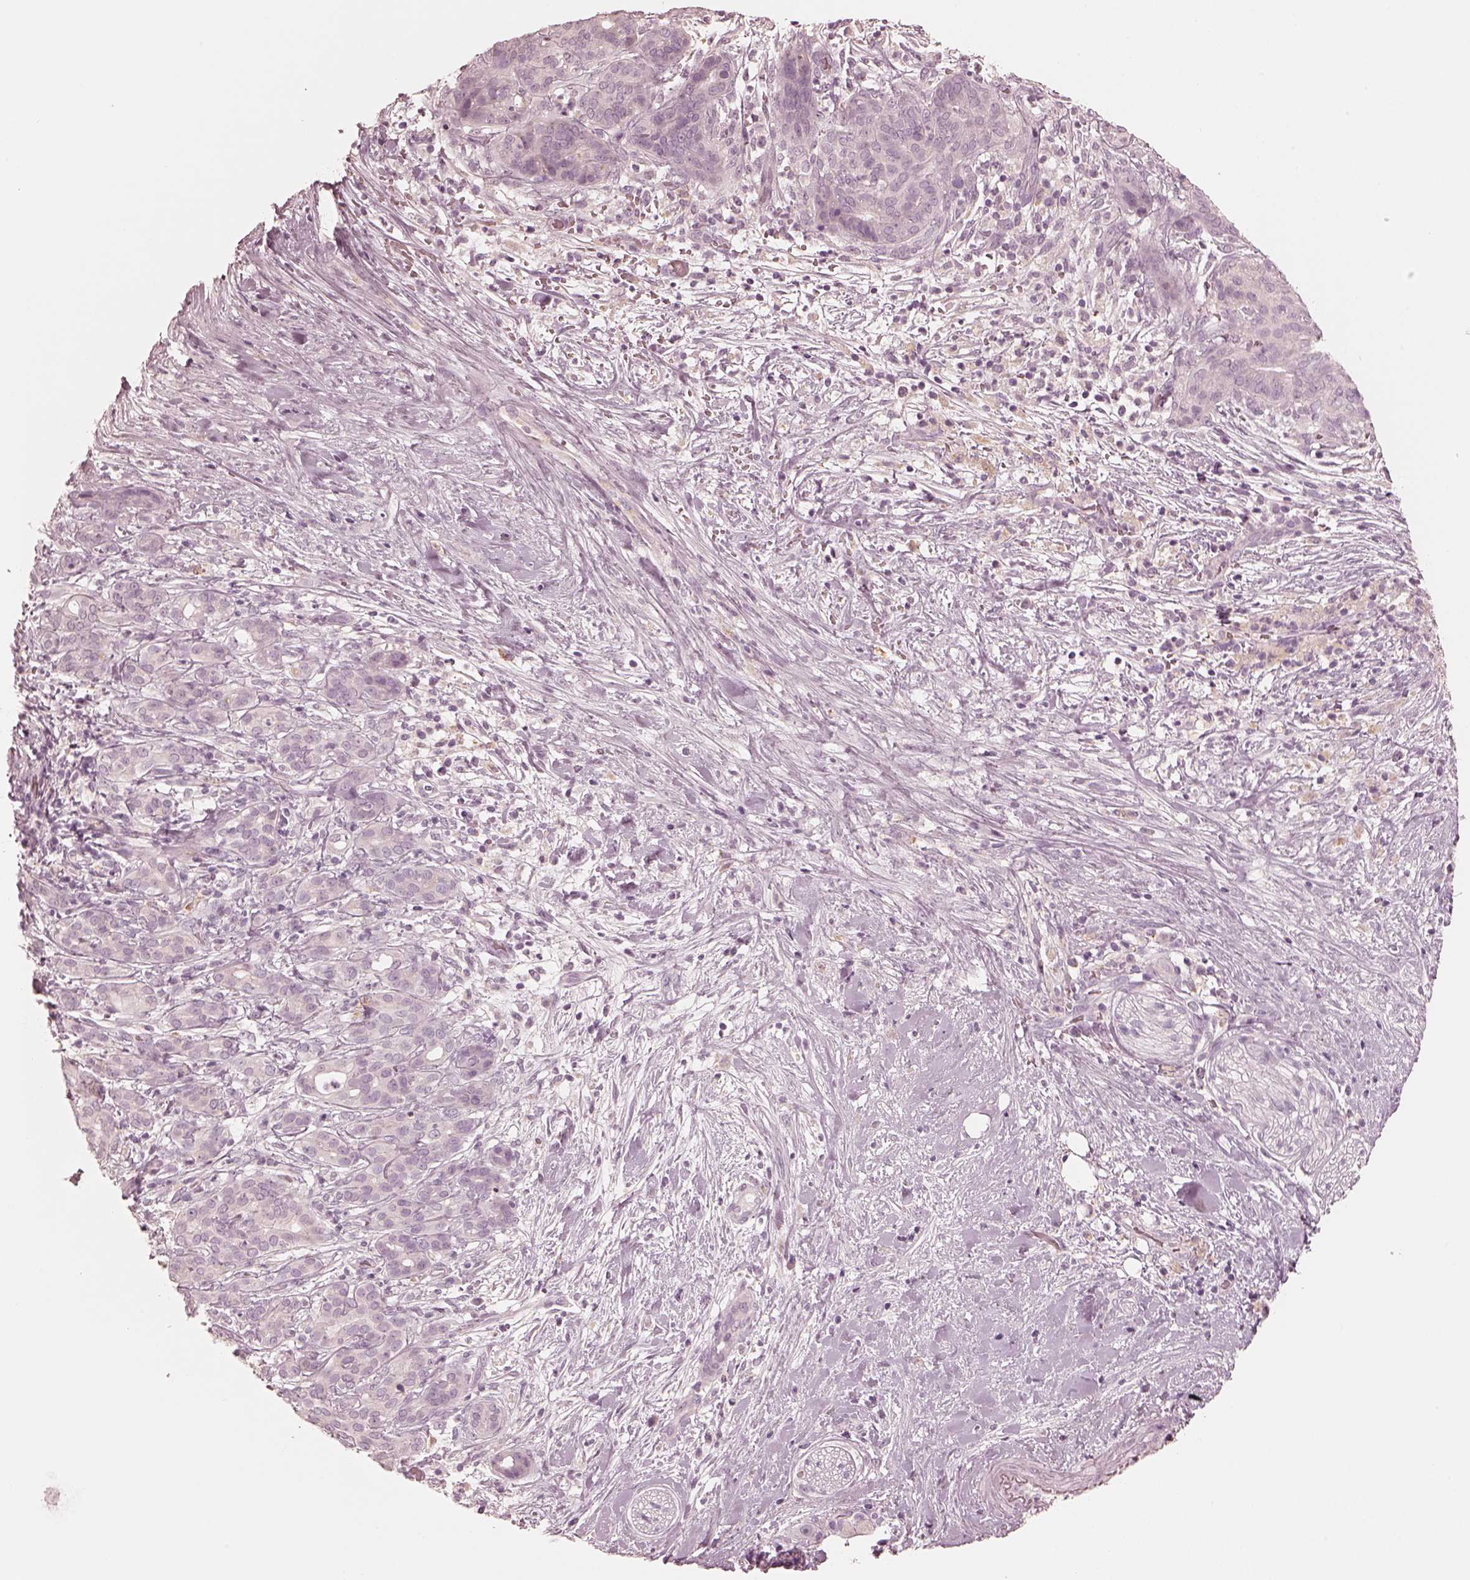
{"staining": {"intensity": "negative", "quantity": "none", "location": "none"}, "tissue": "pancreatic cancer", "cell_type": "Tumor cells", "image_type": "cancer", "snomed": [{"axis": "morphology", "description": "Adenocarcinoma, NOS"}, {"axis": "topography", "description": "Pancreas"}], "caption": "IHC photomicrograph of human pancreatic cancer stained for a protein (brown), which exhibits no expression in tumor cells. (IHC, brightfield microscopy, high magnification).", "gene": "CALR3", "patient": {"sex": "male", "age": 44}}